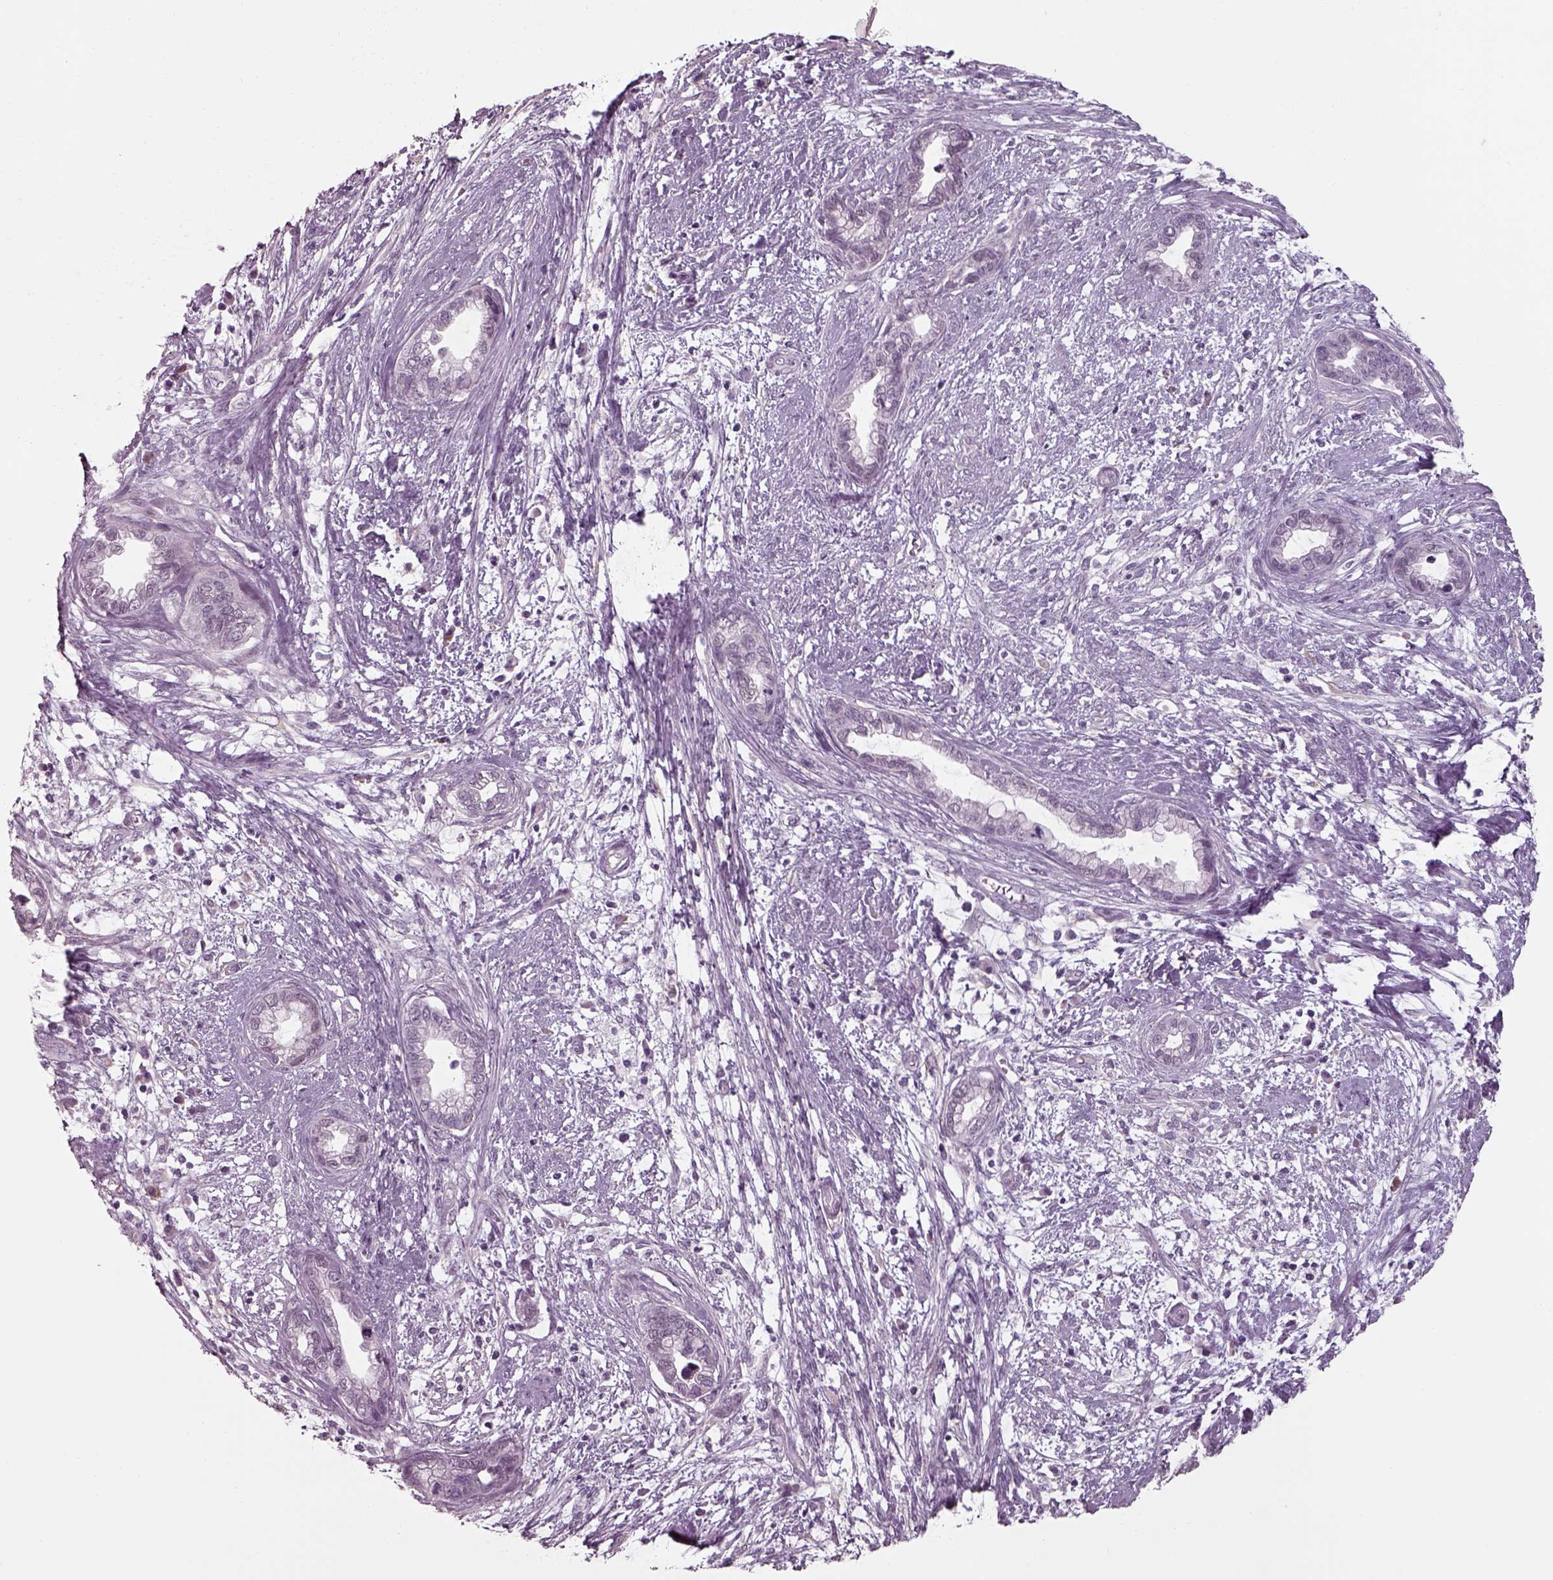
{"staining": {"intensity": "negative", "quantity": "none", "location": "none"}, "tissue": "cervical cancer", "cell_type": "Tumor cells", "image_type": "cancer", "snomed": [{"axis": "morphology", "description": "Adenocarcinoma, NOS"}, {"axis": "topography", "description": "Cervix"}], "caption": "Immunohistochemistry (IHC) photomicrograph of cervical cancer stained for a protein (brown), which demonstrates no positivity in tumor cells.", "gene": "SEPTIN14", "patient": {"sex": "female", "age": 62}}